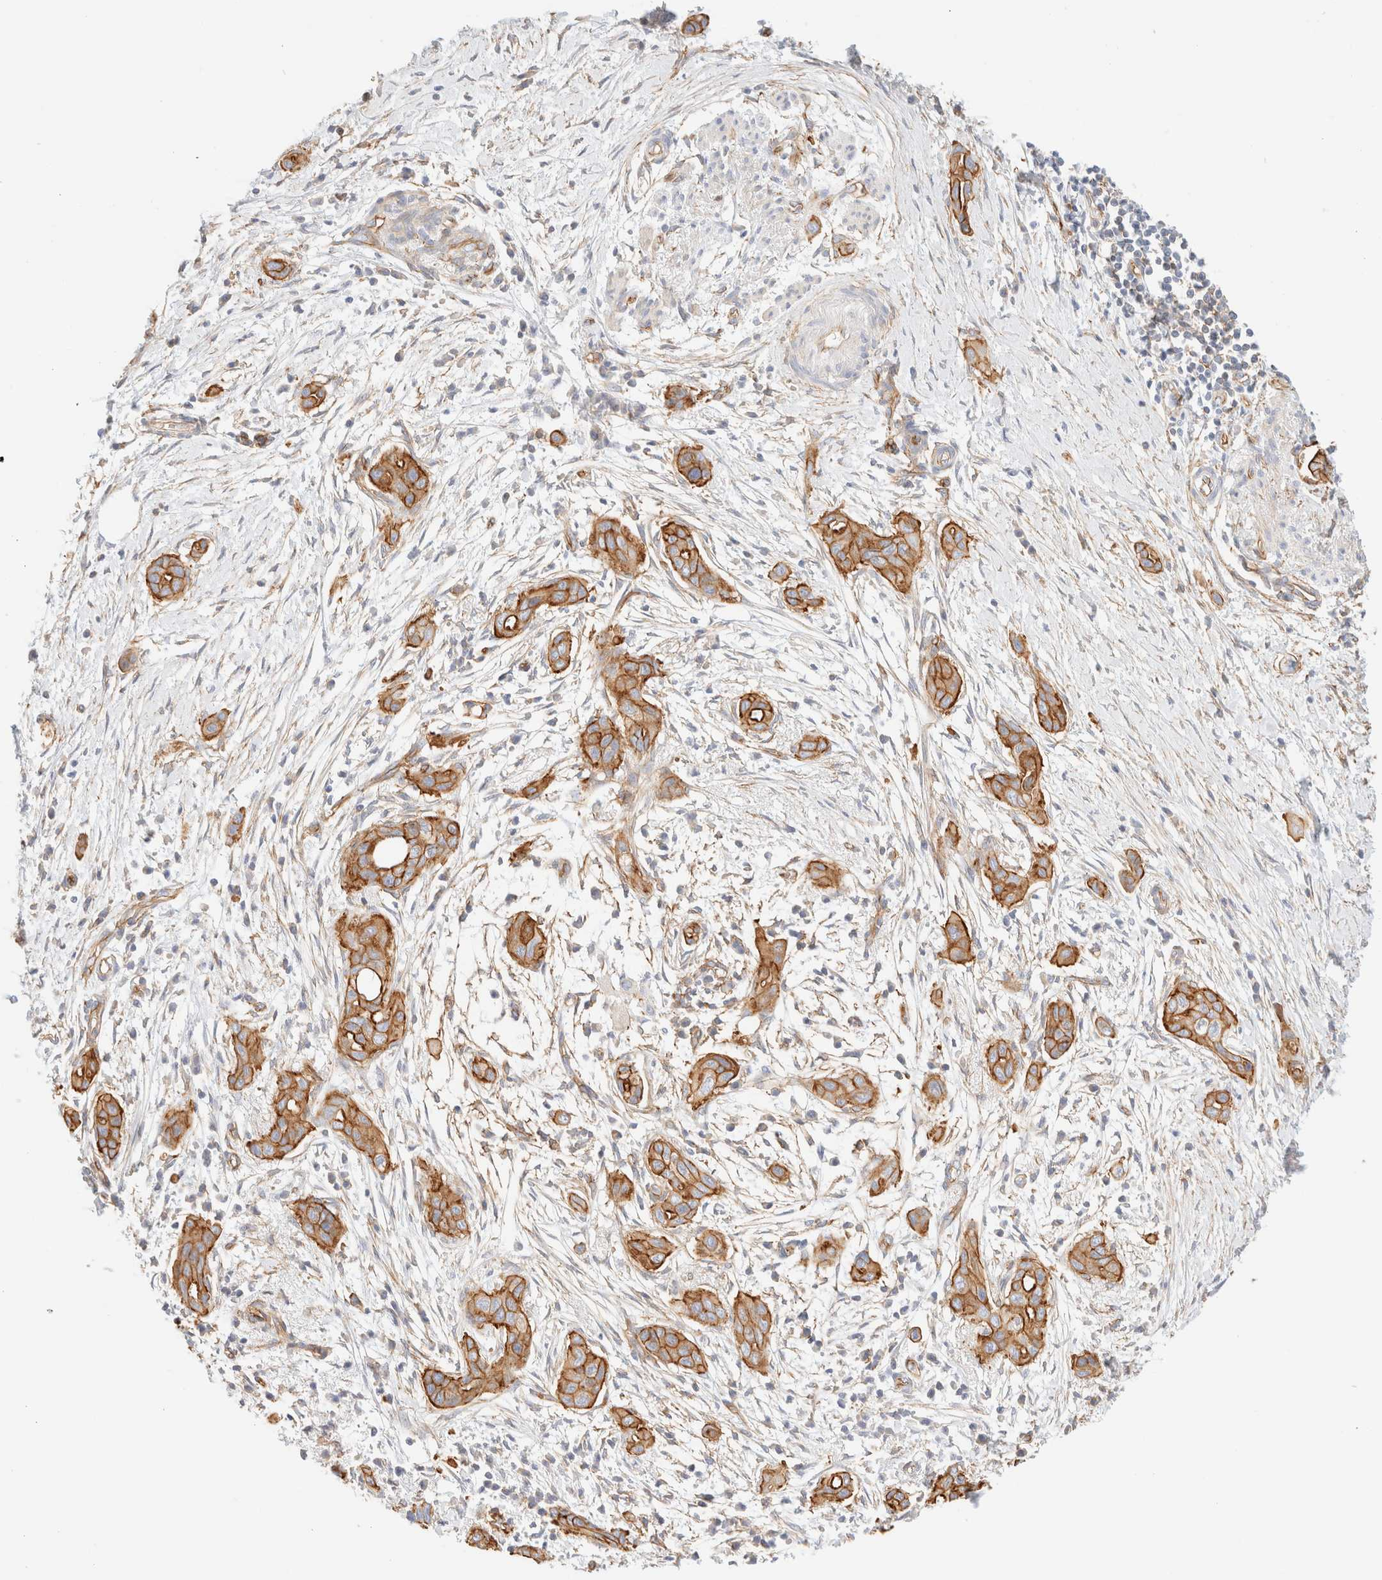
{"staining": {"intensity": "strong", "quantity": ">75%", "location": "cytoplasmic/membranous"}, "tissue": "pancreatic cancer", "cell_type": "Tumor cells", "image_type": "cancer", "snomed": [{"axis": "morphology", "description": "Adenocarcinoma, NOS"}, {"axis": "topography", "description": "Pancreas"}], "caption": "Human pancreatic cancer (adenocarcinoma) stained for a protein (brown) reveals strong cytoplasmic/membranous positive expression in approximately >75% of tumor cells.", "gene": "CYB5R4", "patient": {"sex": "male", "age": 59}}